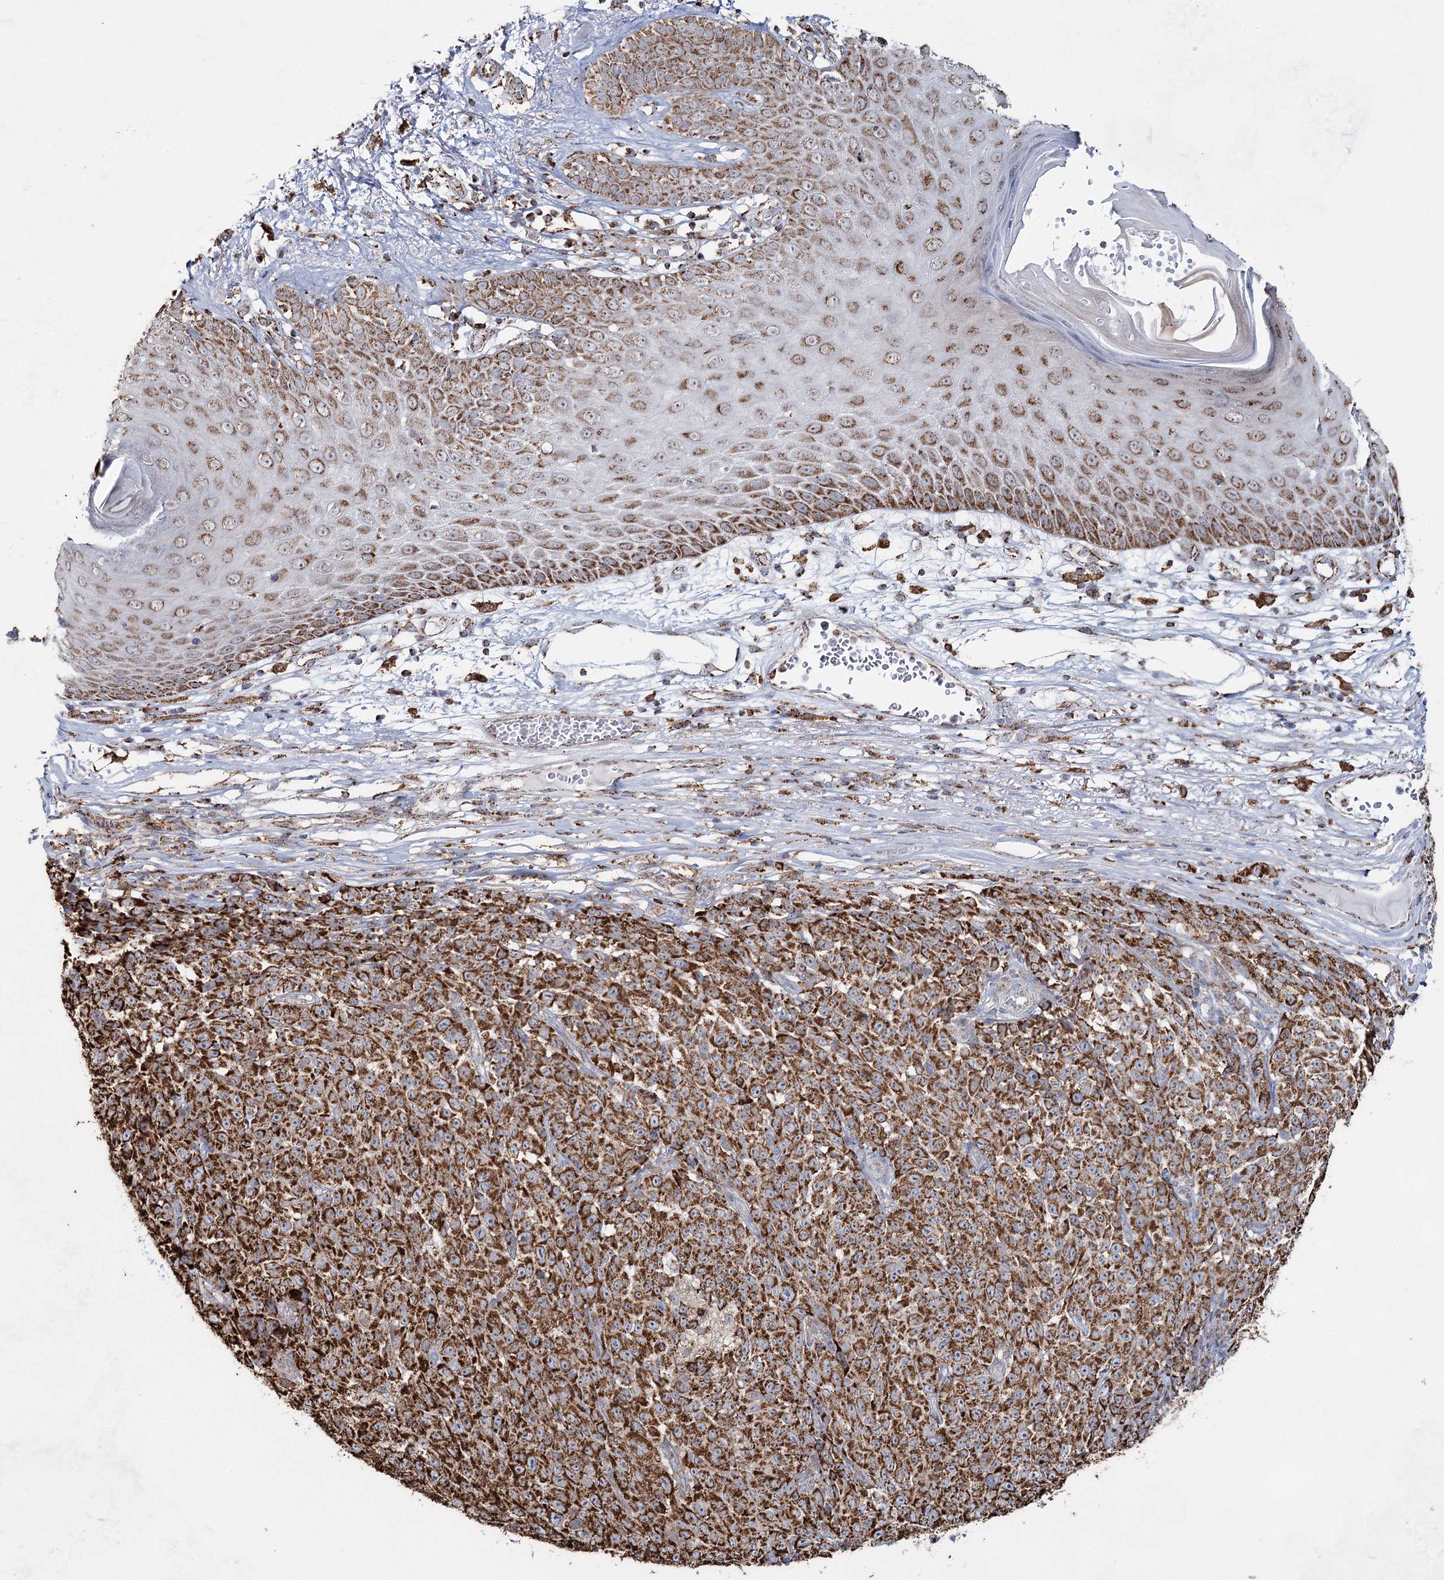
{"staining": {"intensity": "strong", "quantity": ">75%", "location": "cytoplasmic/membranous"}, "tissue": "melanoma", "cell_type": "Tumor cells", "image_type": "cancer", "snomed": [{"axis": "morphology", "description": "Malignant melanoma, NOS"}, {"axis": "topography", "description": "Skin"}], "caption": "DAB (3,3'-diaminobenzidine) immunohistochemical staining of malignant melanoma displays strong cytoplasmic/membranous protein staining in approximately >75% of tumor cells.", "gene": "CWF19L1", "patient": {"sex": "female", "age": 82}}